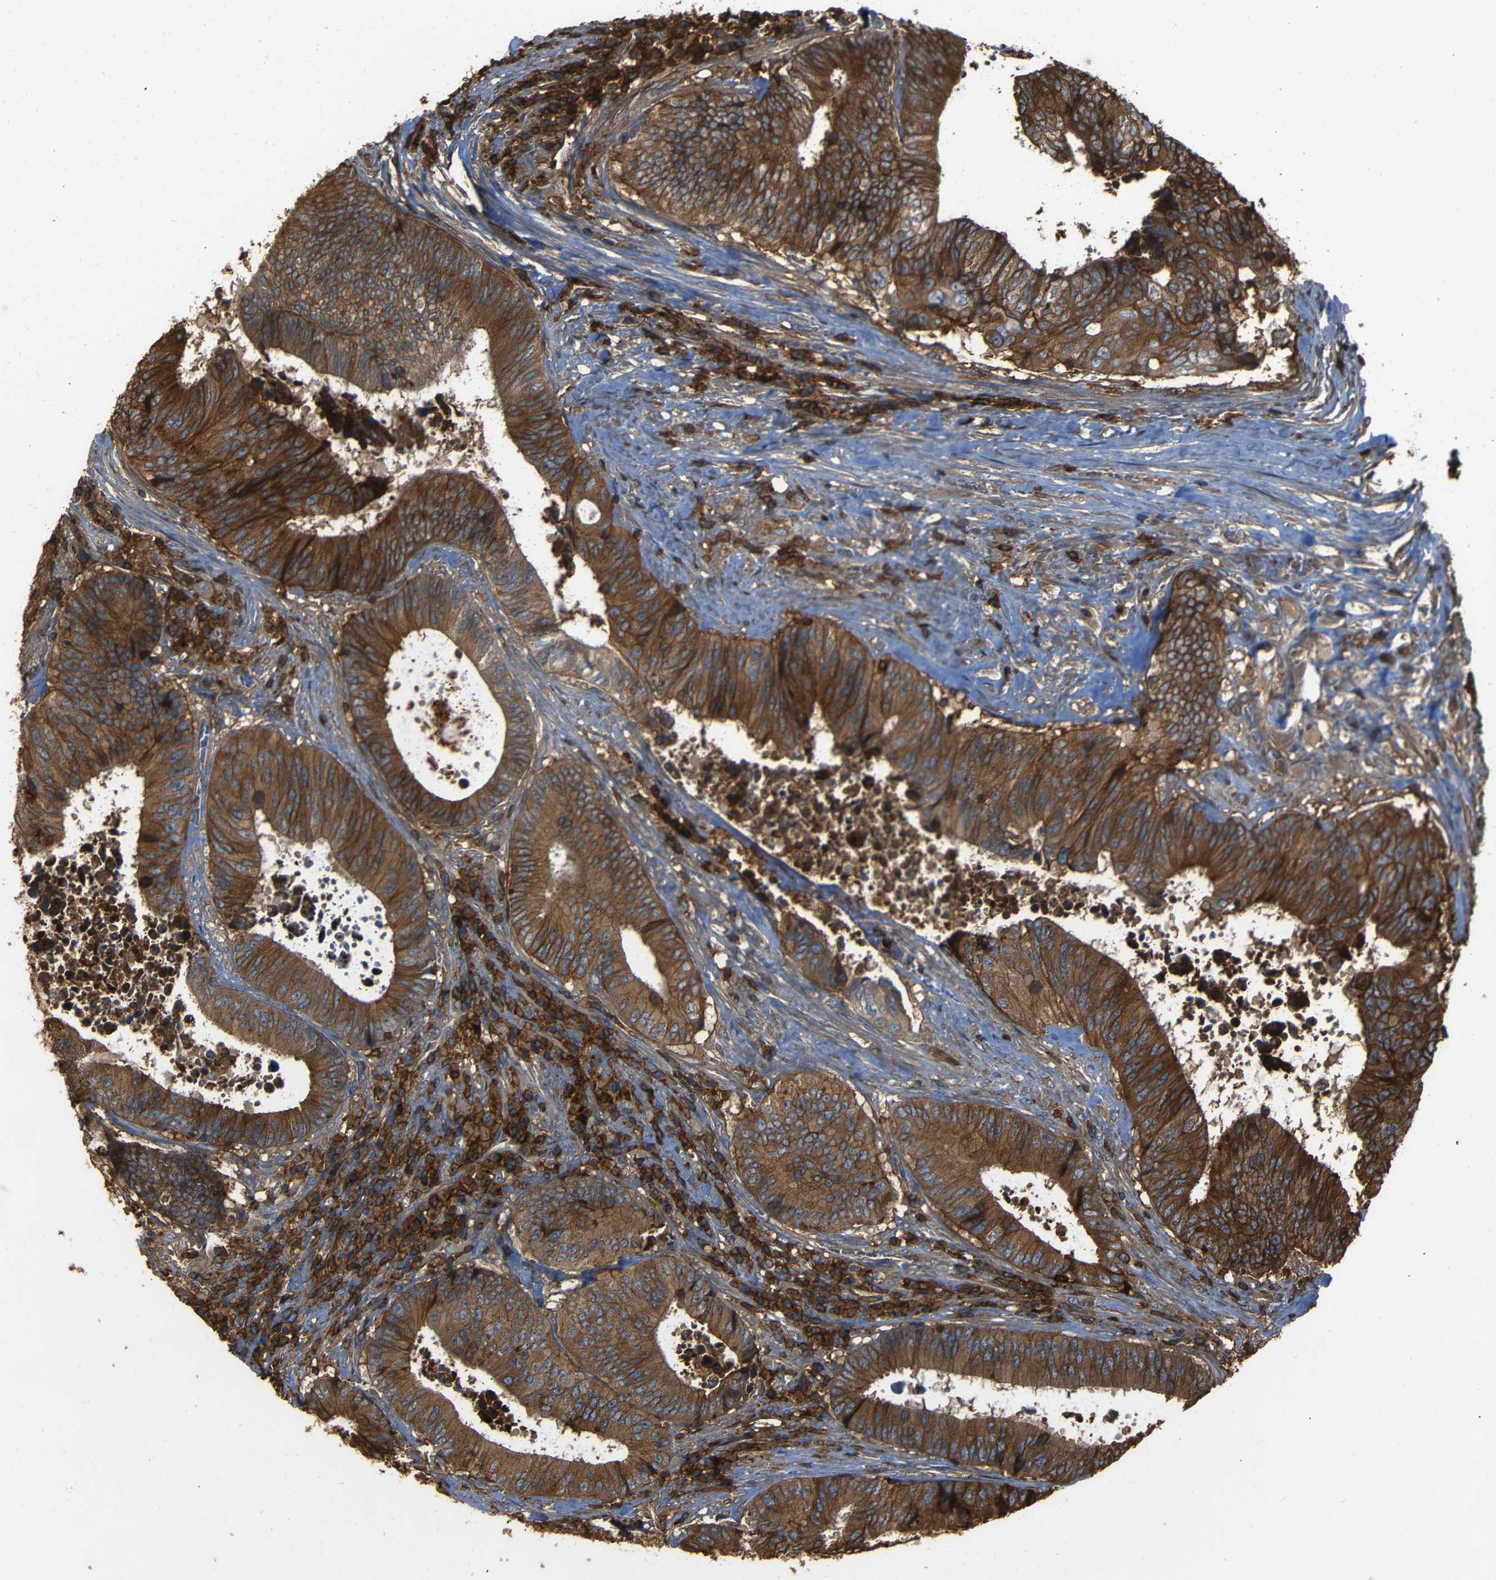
{"staining": {"intensity": "strong", "quantity": ">75%", "location": "cytoplasmic/membranous"}, "tissue": "colorectal cancer", "cell_type": "Tumor cells", "image_type": "cancer", "snomed": [{"axis": "morphology", "description": "Adenocarcinoma, NOS"}, {"axis": "topography", "description": "Rectum"}], "caption": "About >75% of tumor cells in colorectal cancer (adenocarcinoma) demonstrate strong cytoplasmic/membranous protein expression as visualized by brown immunohistochemical staining.", "gene": "ADGRE5", "patient": {"sex": "male", "age": 72}}